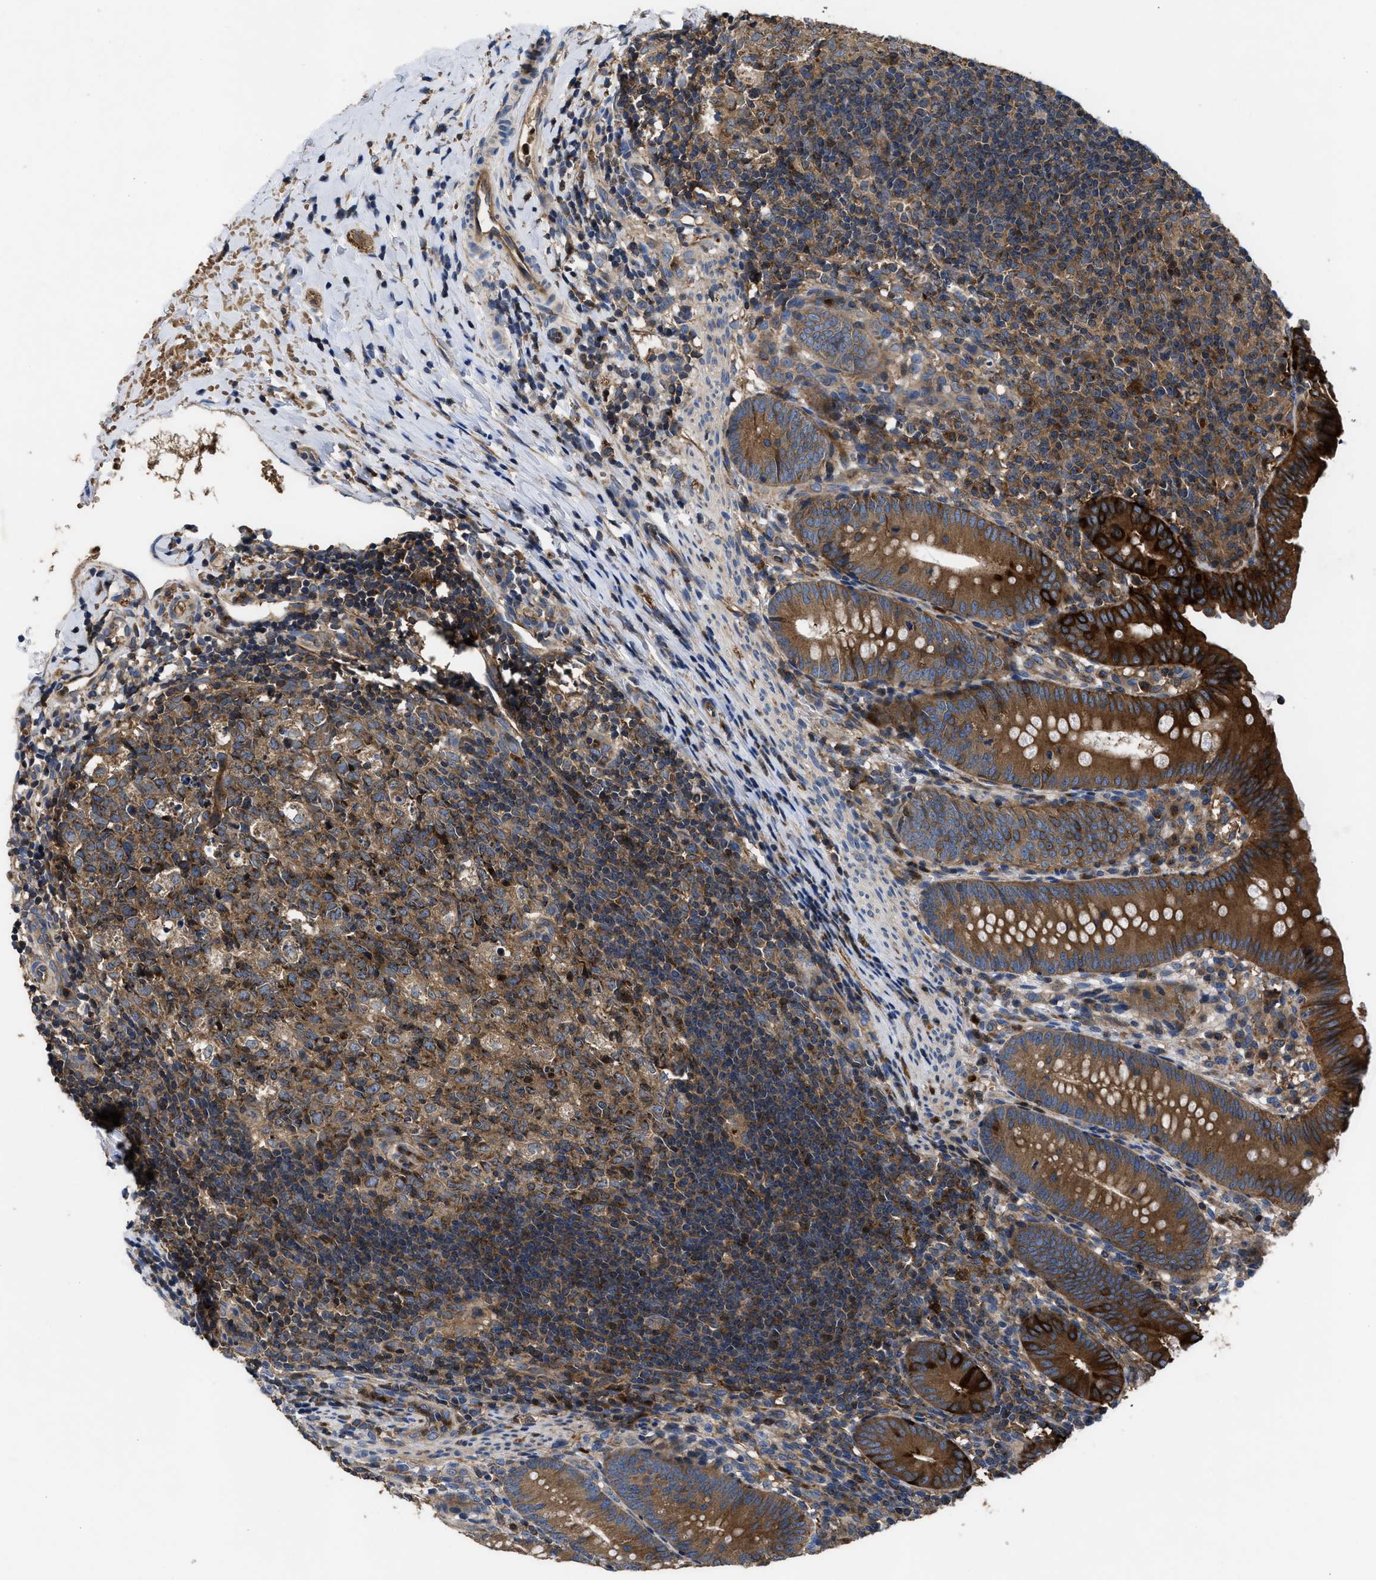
{"staining": {"intensity": "strong", "quantity": ">75%", "location": "cytoplasmic/membranous"}, "tissue": "appendix", "cell_type": "Glandular cells", "image_type": "normal", "snomed": [{"axis": "morphology", "description": "Normal tissue, NOS"}, {"axis": "topography", "description": "Appendix"}], "caption": "Immunohistochemical staining of benign appendix shows >75% levels of strong cytoplasmic/membranous protein positivity in about >75% of glandular cells. (DAB = brown stain, brightfield microscopy at high magnification).", "gene": "YBEY", "patient": {"sex": "male", "age": 1}}